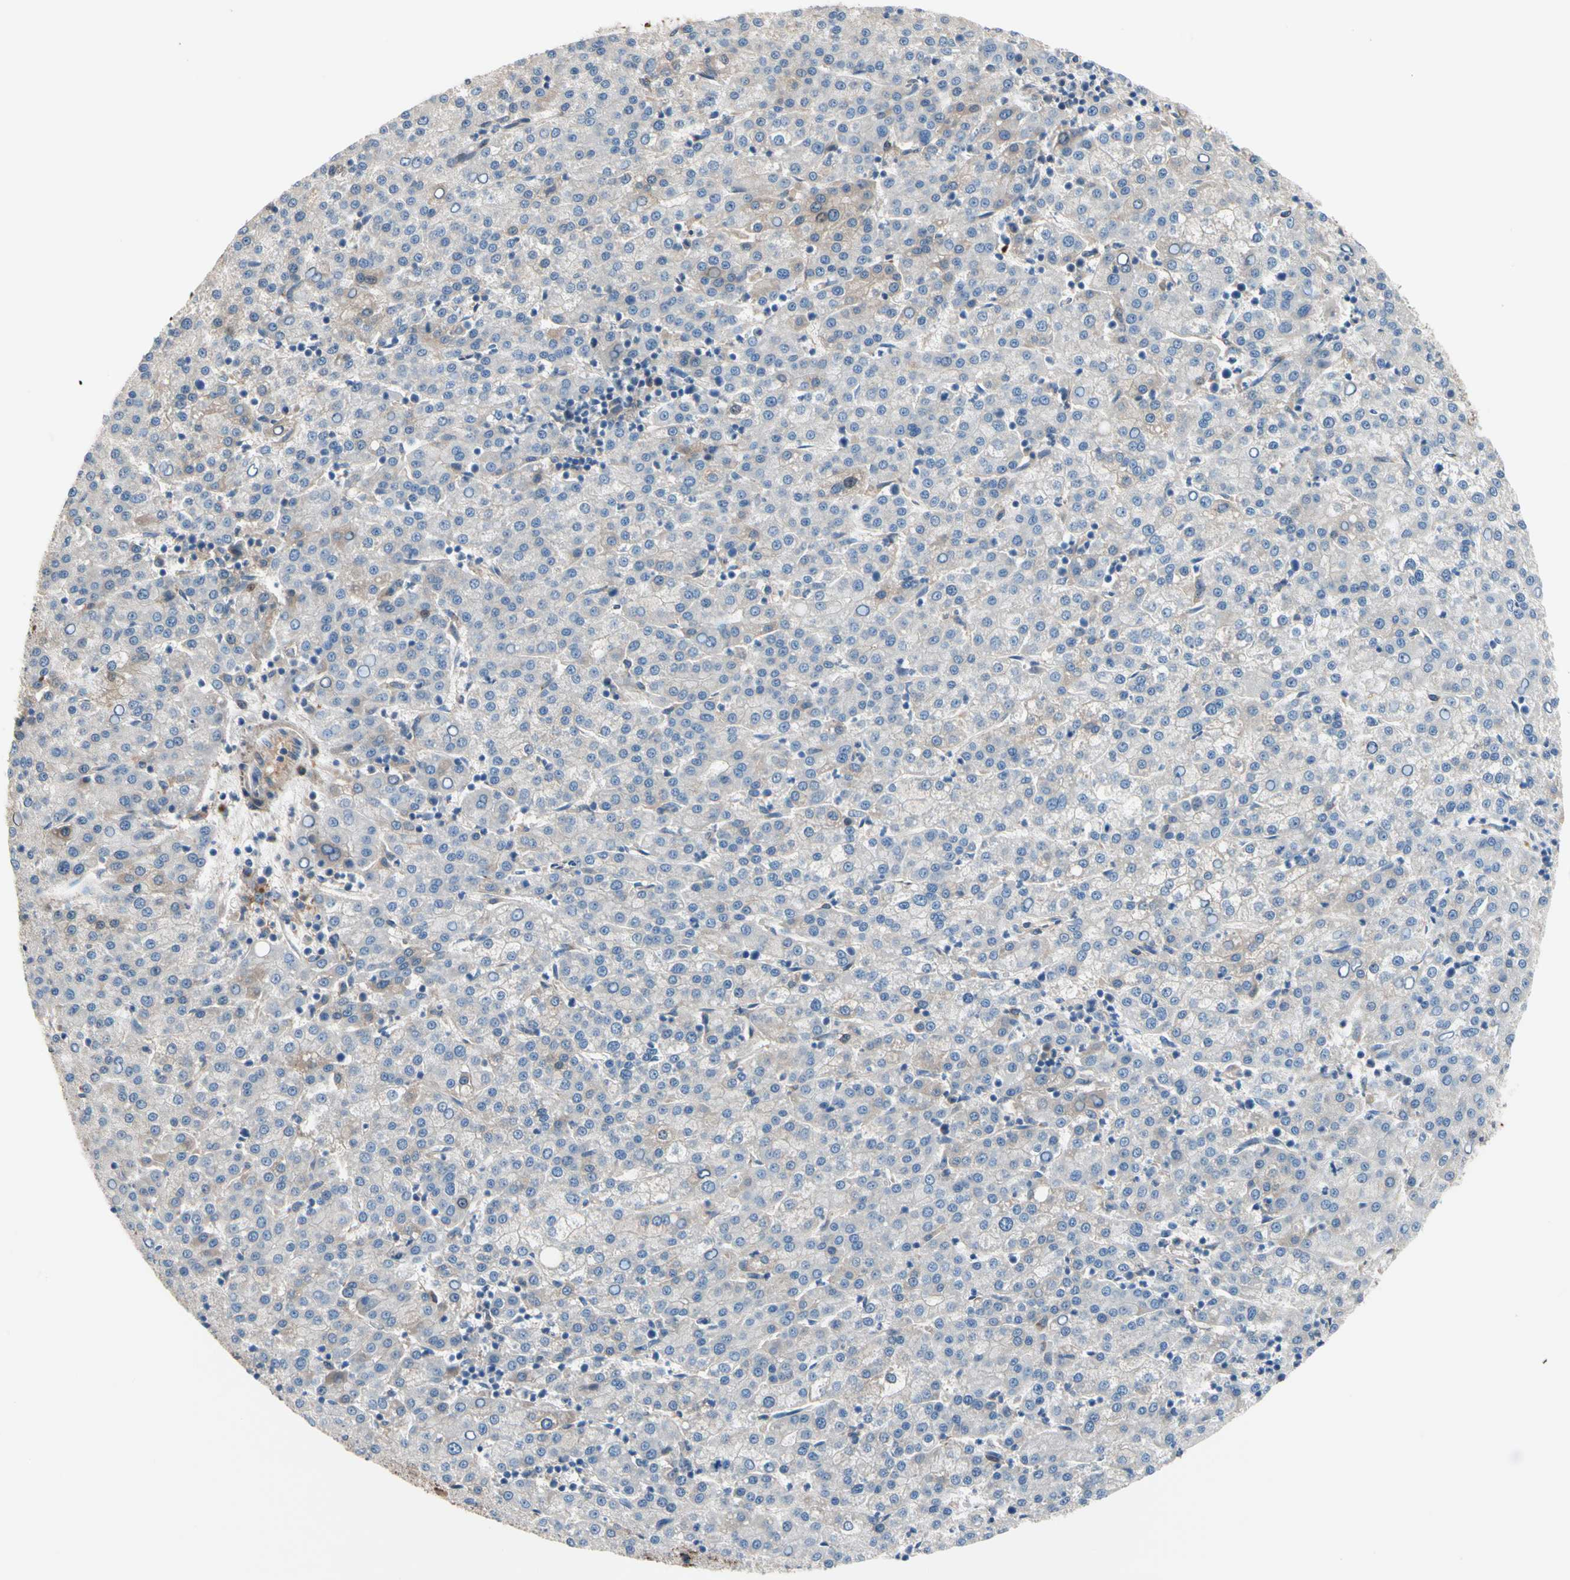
{"staining": {"intensity": "negative", "quantity": "none", "location": "none"}, "tissue": "liver cancer", "cell_type": "Tumor cells", "image_type": "cancer", "snomed": [{"axis": "morphology", "description": "Carcinoma, Hepatocellular, NOS"}, {"axis": "topography", "description": "Liver"}], "caption": "Immunohistochemistry of human liver hepatocellular carcinoma shows no positivity in tumor cells.", "gene": "ENTREP3", "patient": {"sex": "female", "age": 58}}